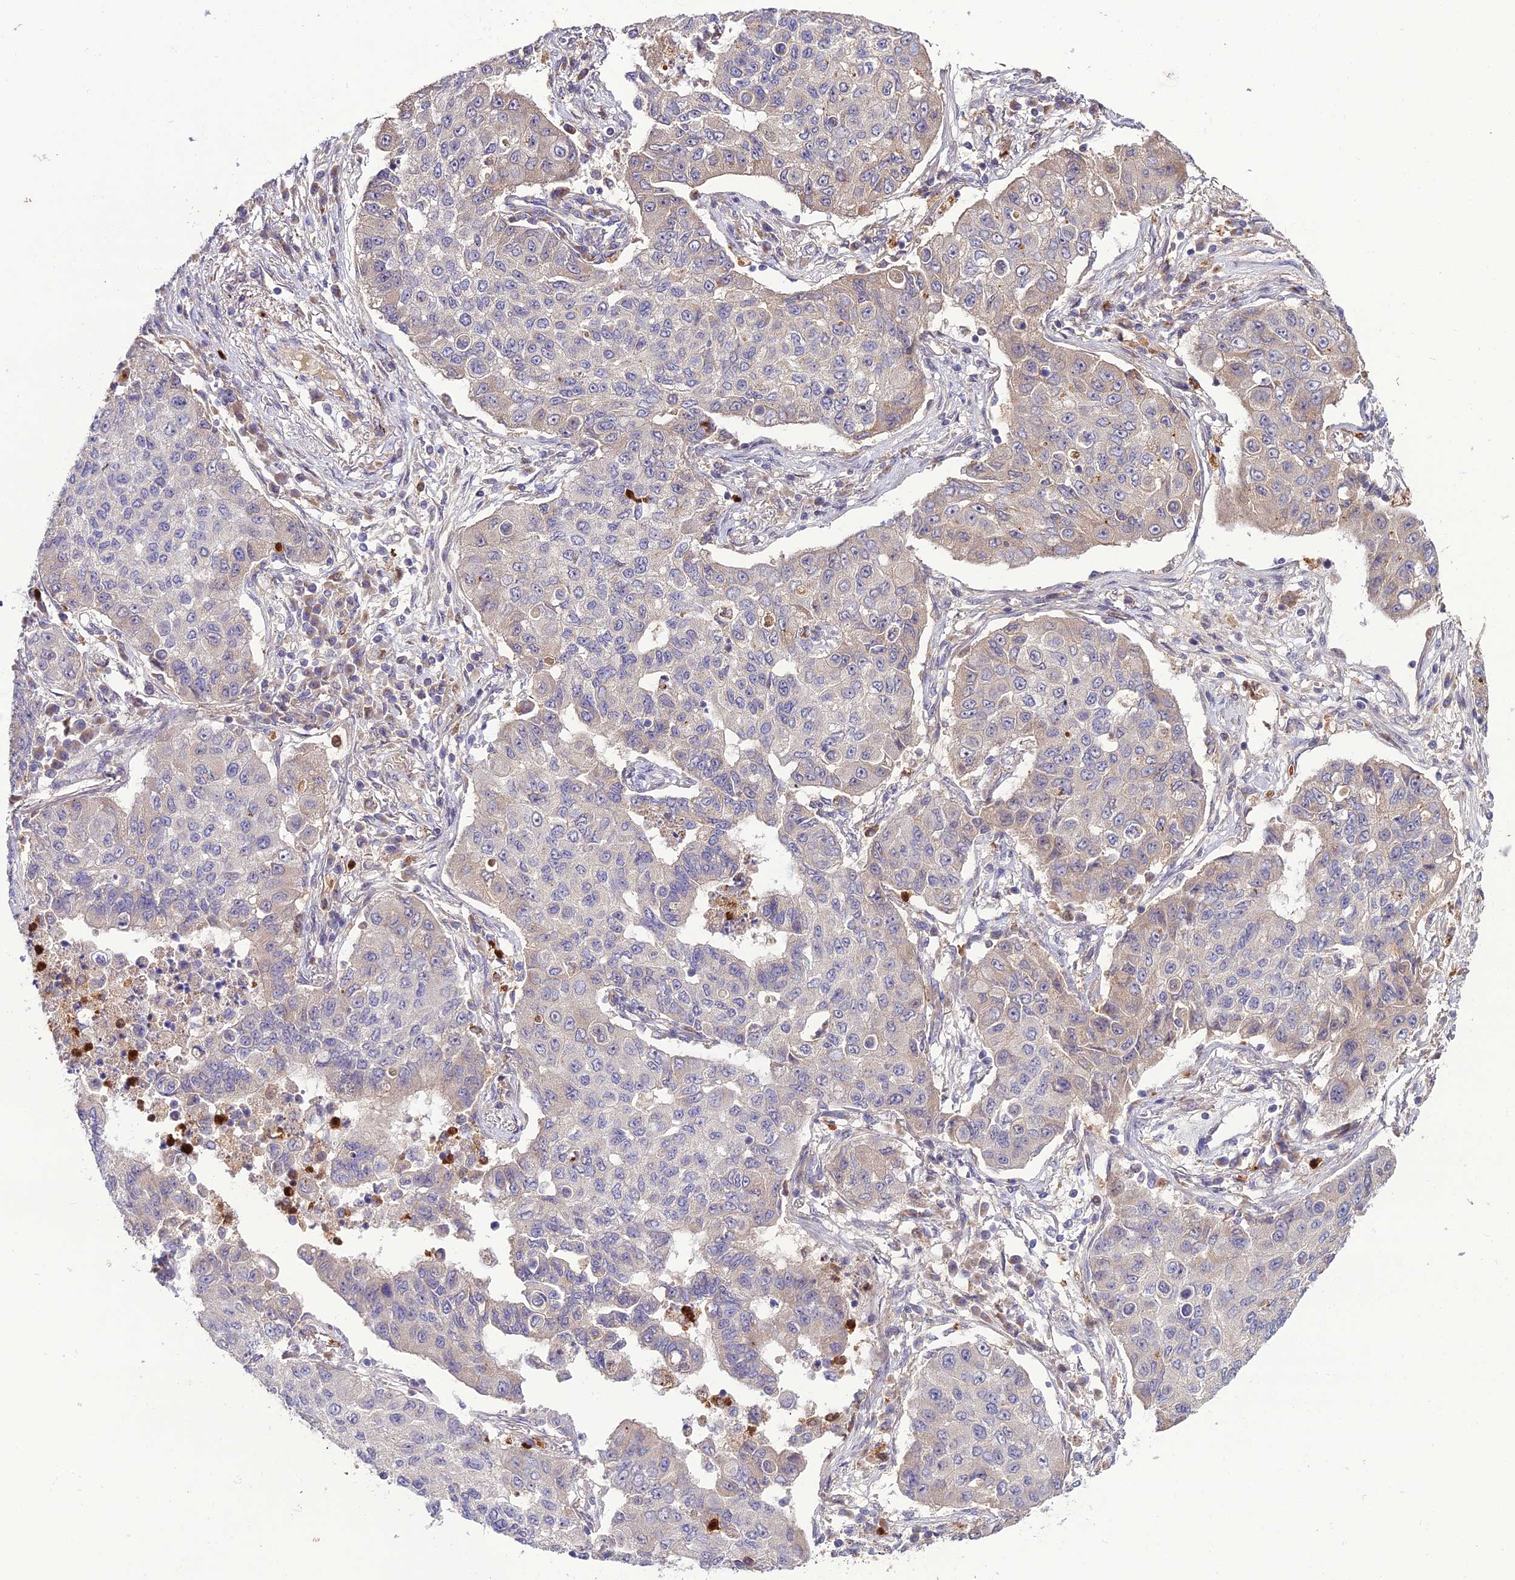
{"staining": {"intensity": "negative", "quantity": "none", "location": "none"}, "tissue": "lung cancer", "cell_type": "Tumor cells", "image_type": "cancer", "snomed": [{"axis": "morphology", "description": "Squamous cell carcinoma, NOS"}, {"axis": "topography", "description": "Lung"}], "caption": "High magnification brightfield microscopy of lung cancer stained with DAB (brown) and counterstained with hematoxylin (blue): tumor cells show no significant expression.", "gene": "EID2", "patient": {"sex": "male", "age": 74}}